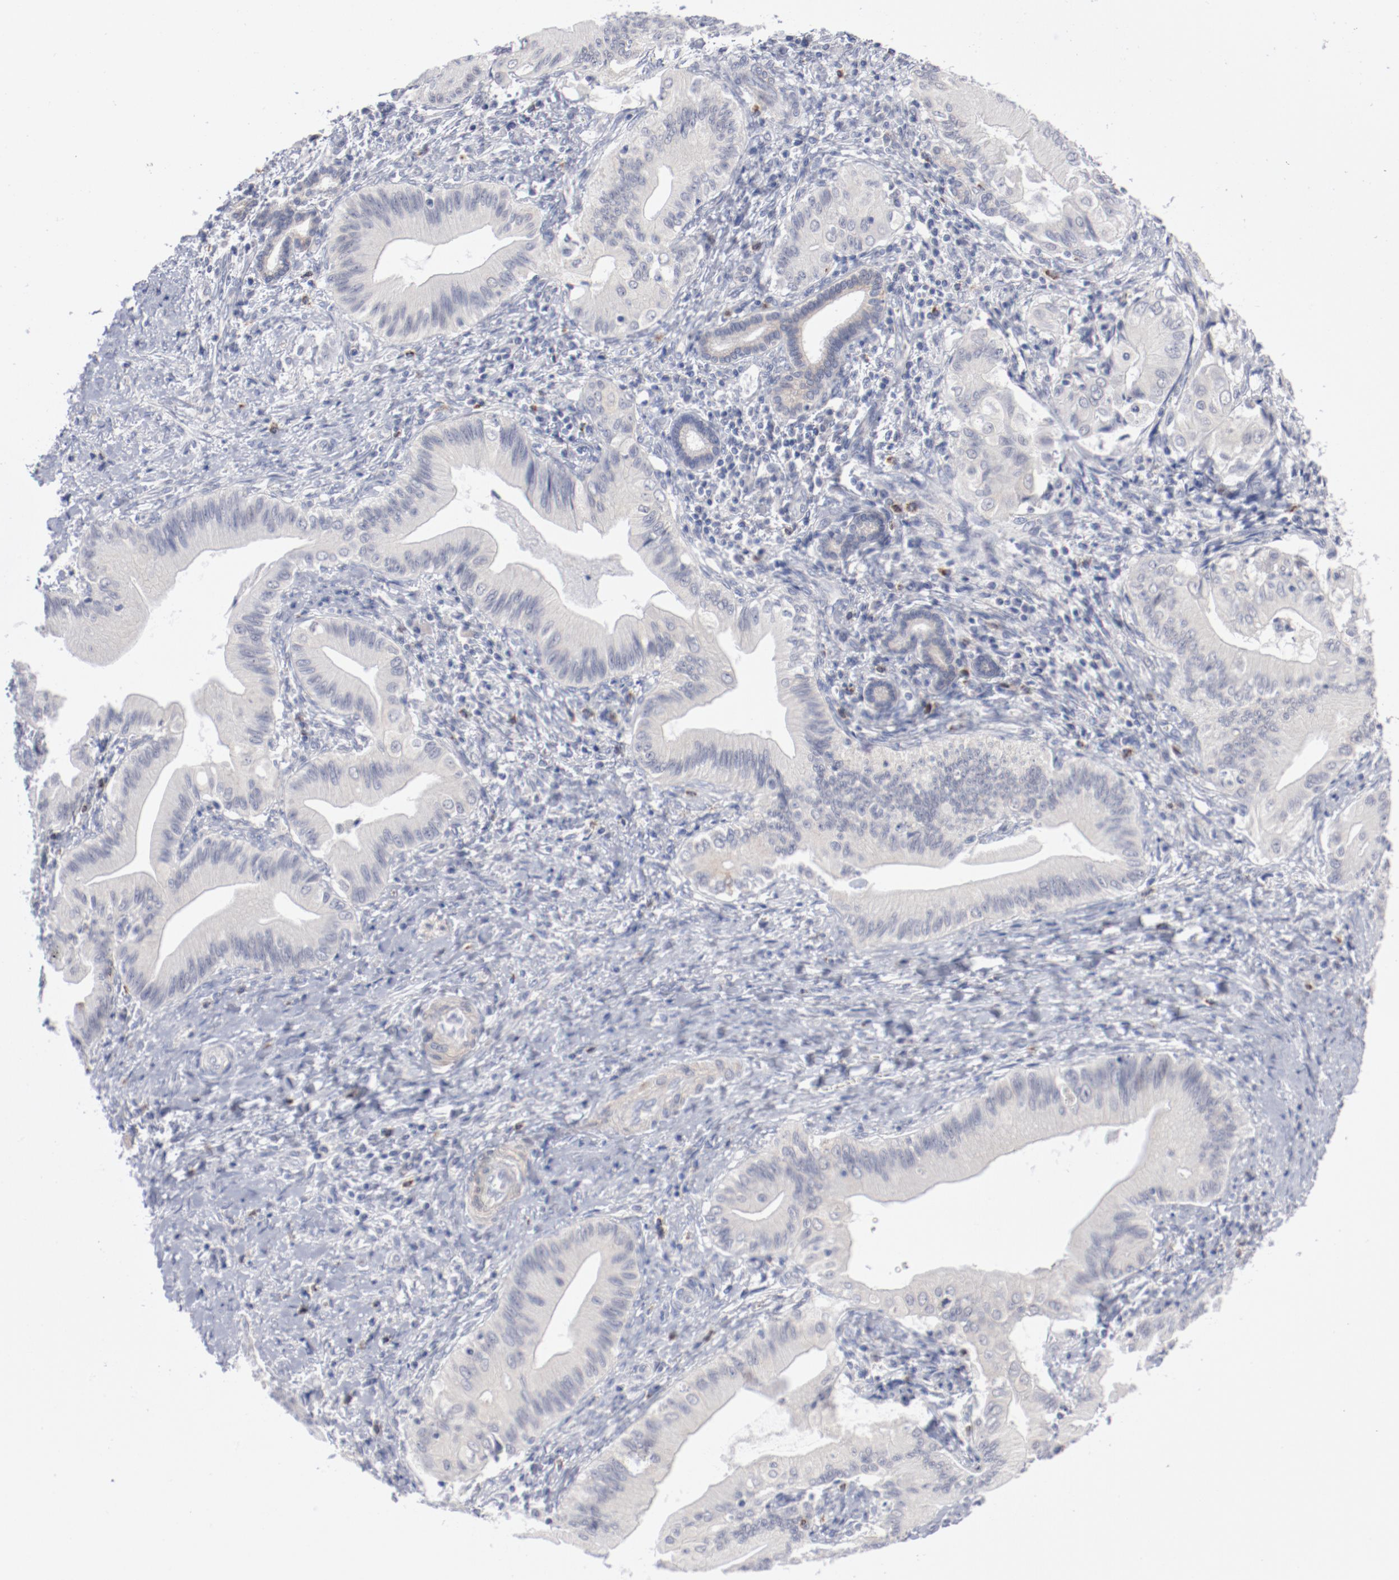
{"staining": {"intensity": "negative", "quantity": "none", "location": "none"}, "tissue": "liver cancer", "cell_type": "Tumor cells", "image_type": "cancer", "snomed": [{"axis": "morphology", "description": "Cholangiocarcinoma"}, {"axis": "topography", "description": "Liver"}], "caption": "Photomicrograph shows no significant protein positivity in tumor cells of cholangiocarcinoma (liver).", "gene": "SH3BGR", "patient": {"sex": "male", "age": 58}}